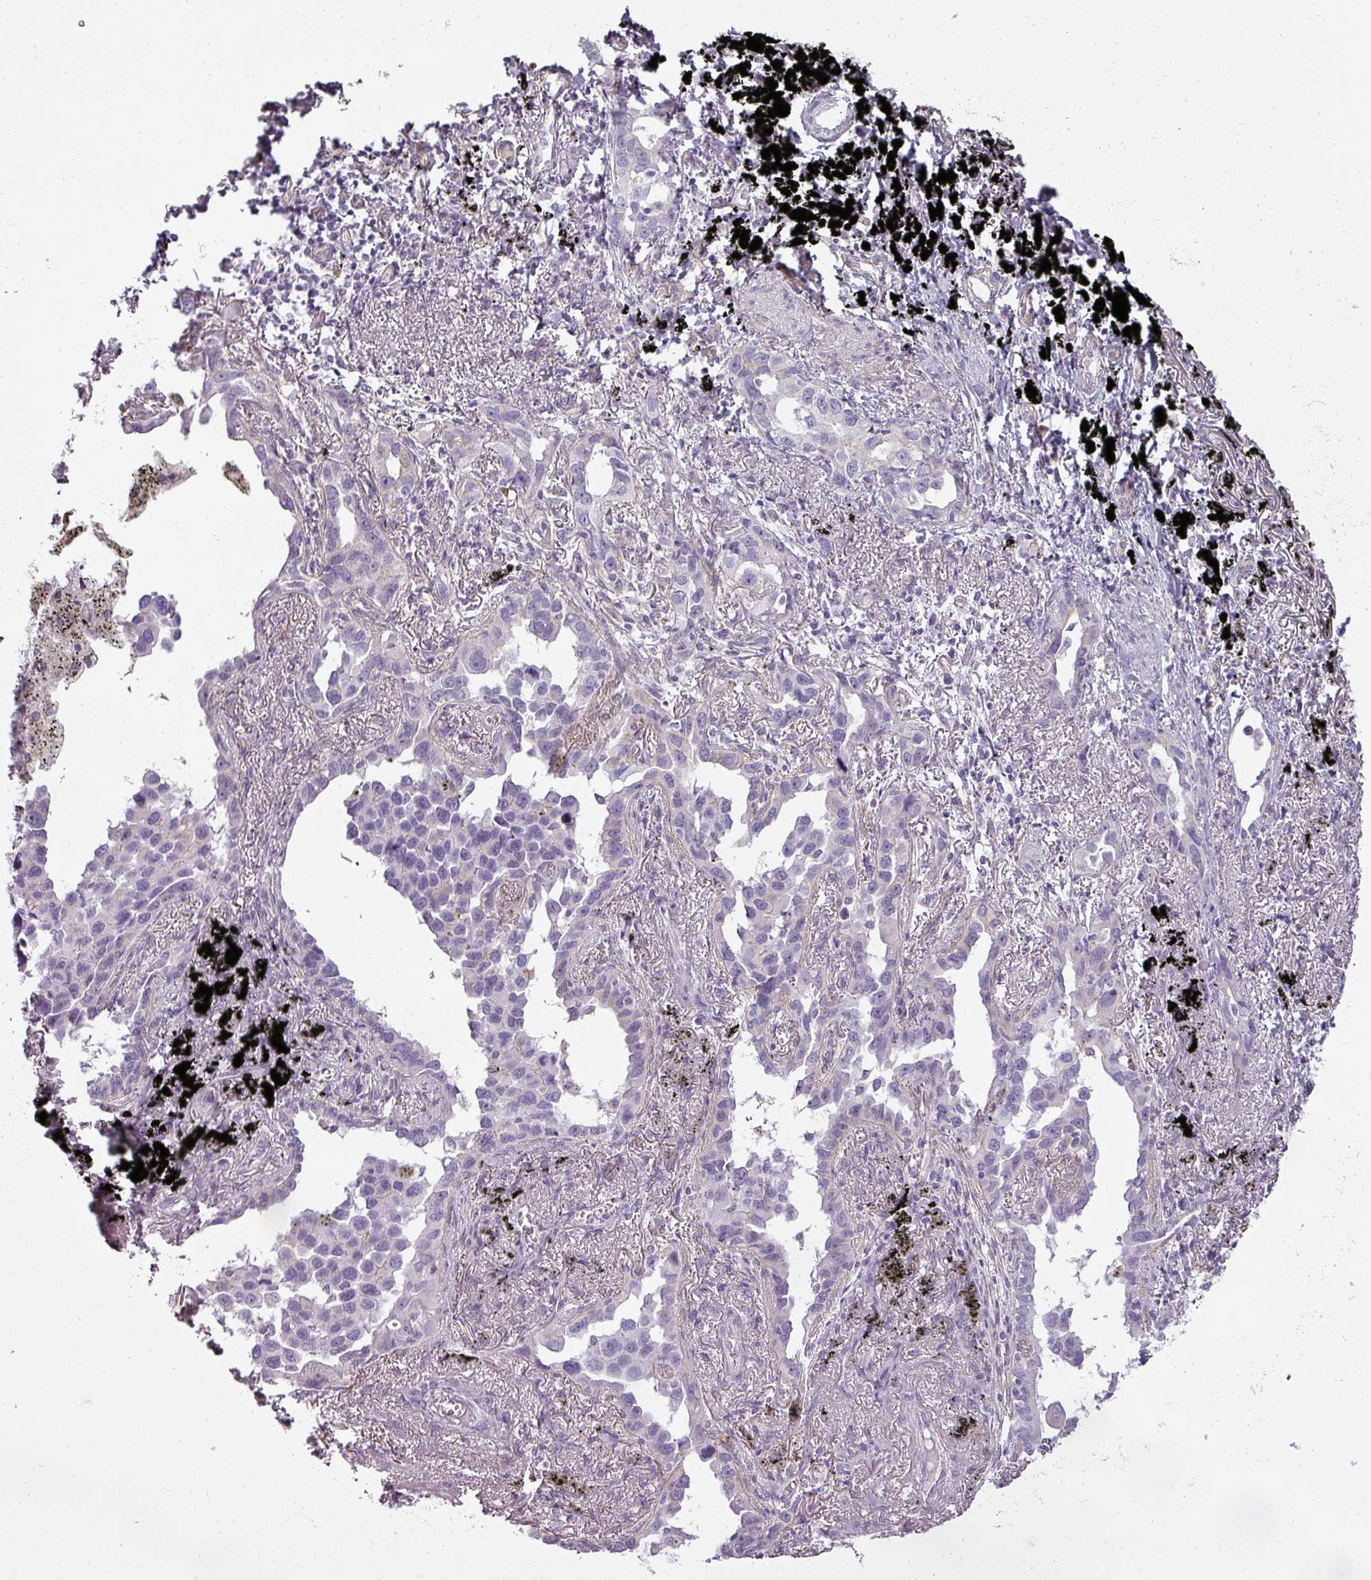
{"staining": {"intensity": "negative", "quantity": "none", "location": "none"}, "tissue": "lung cancer", "cell_type": "Tumor cells", "image_type": "cancer", "snomed": [{"axis": "morphology", "description": "Adenocarcinoma, NOS"}, {"axis": "topography", "description": "Lung"}], "caption": "IHC micrograph of human lung cancer stained for a protein (brown), which shows no expression in tumor cells.", "gene": "ASB1", "patient": {"sex": "male", "age": 67}}